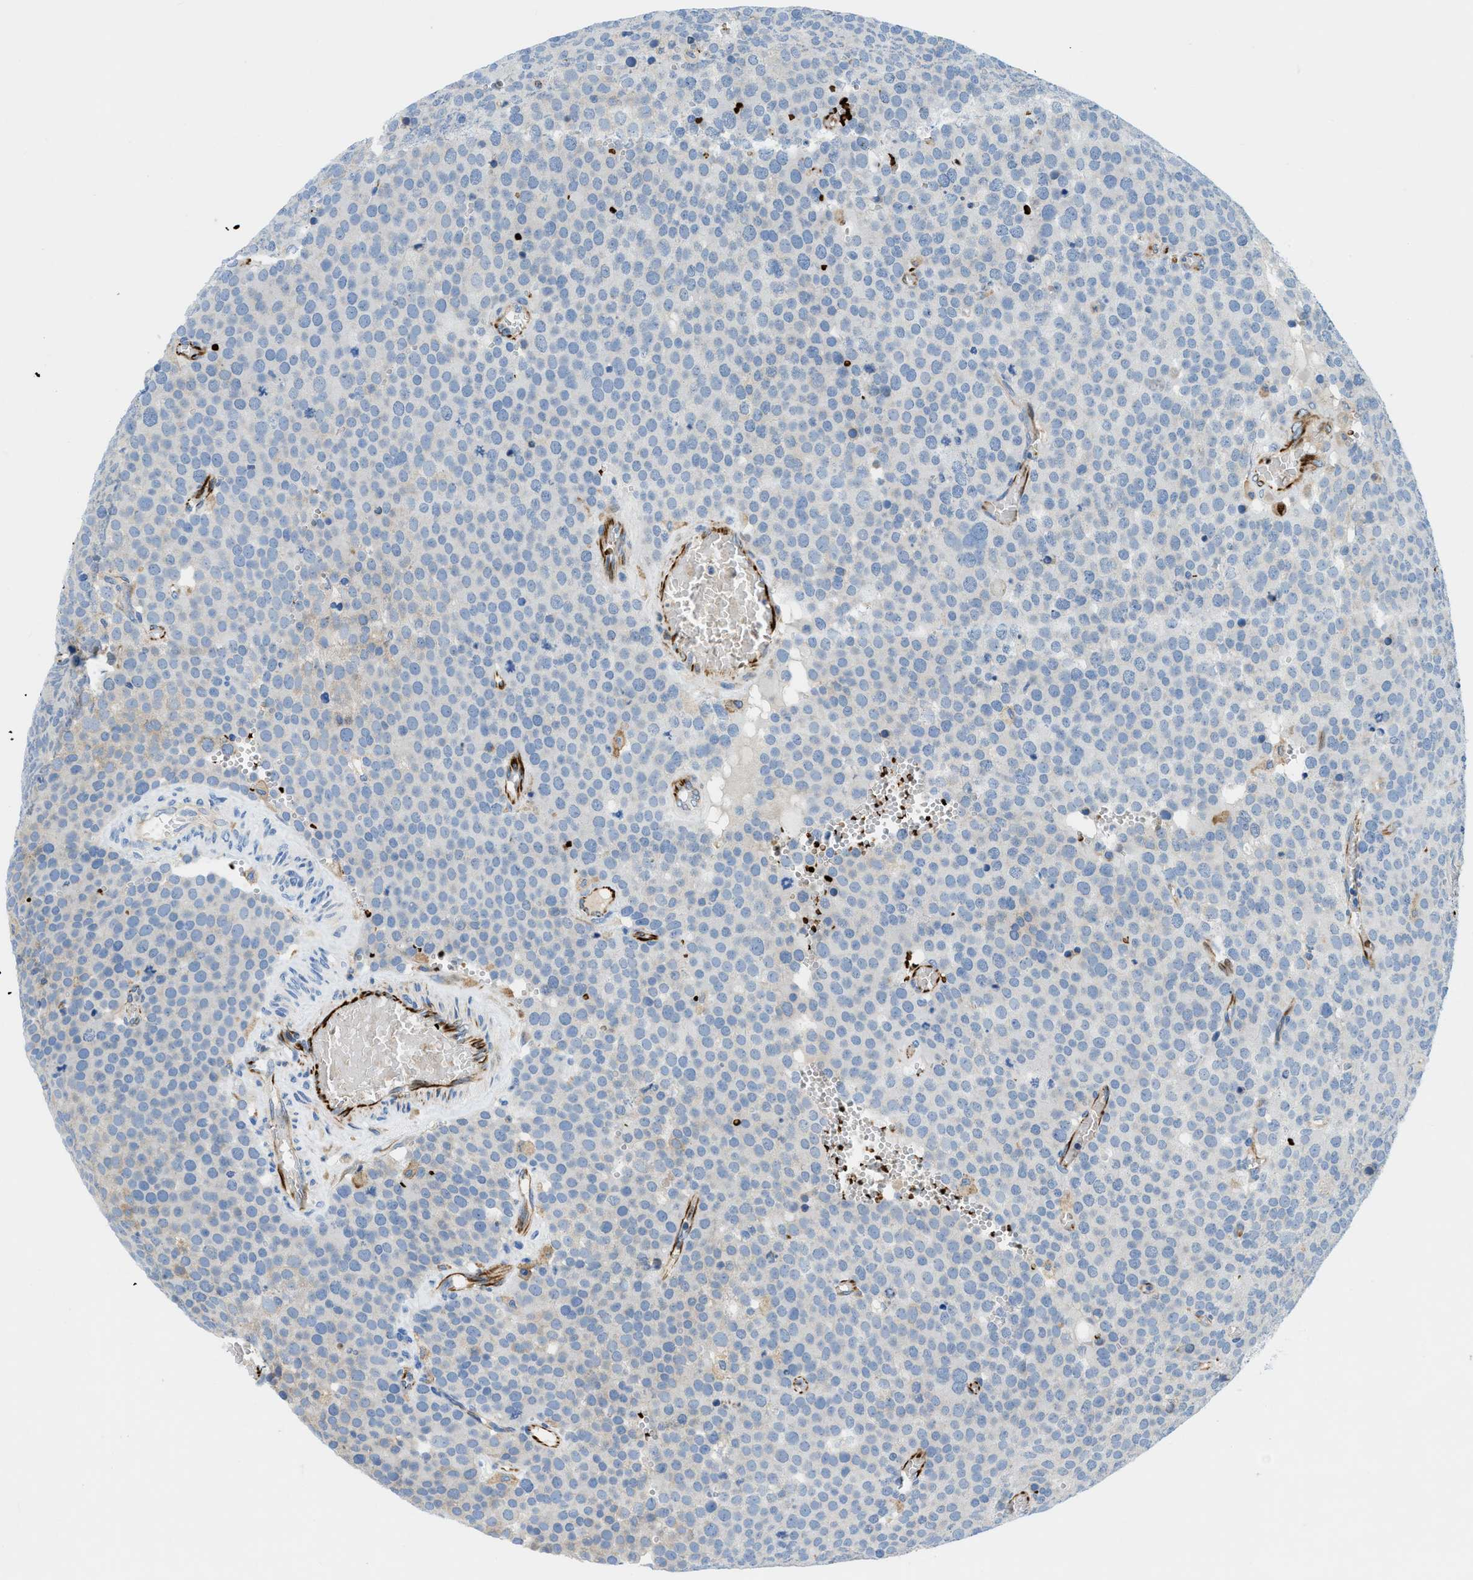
{"staining": {"intensity": "negative", "quantity": "none", "location": "none"}, "tissue": "testis cancer", "cell_type": "Tumor cells", "image_type": "cancer", "snomed": [{"axis": "morphology", "description": "Normal tissue, NOS"}, {"axis": "morphology", "description": "Seminoma, NOS"}, {"axis": "topography", "description": "Testis"}], "caption": "Tumor cells are negative for brown protein staining in testis cancer.", "gene": "ZNF831", "patient": {"sex": "male", "age": 71}}